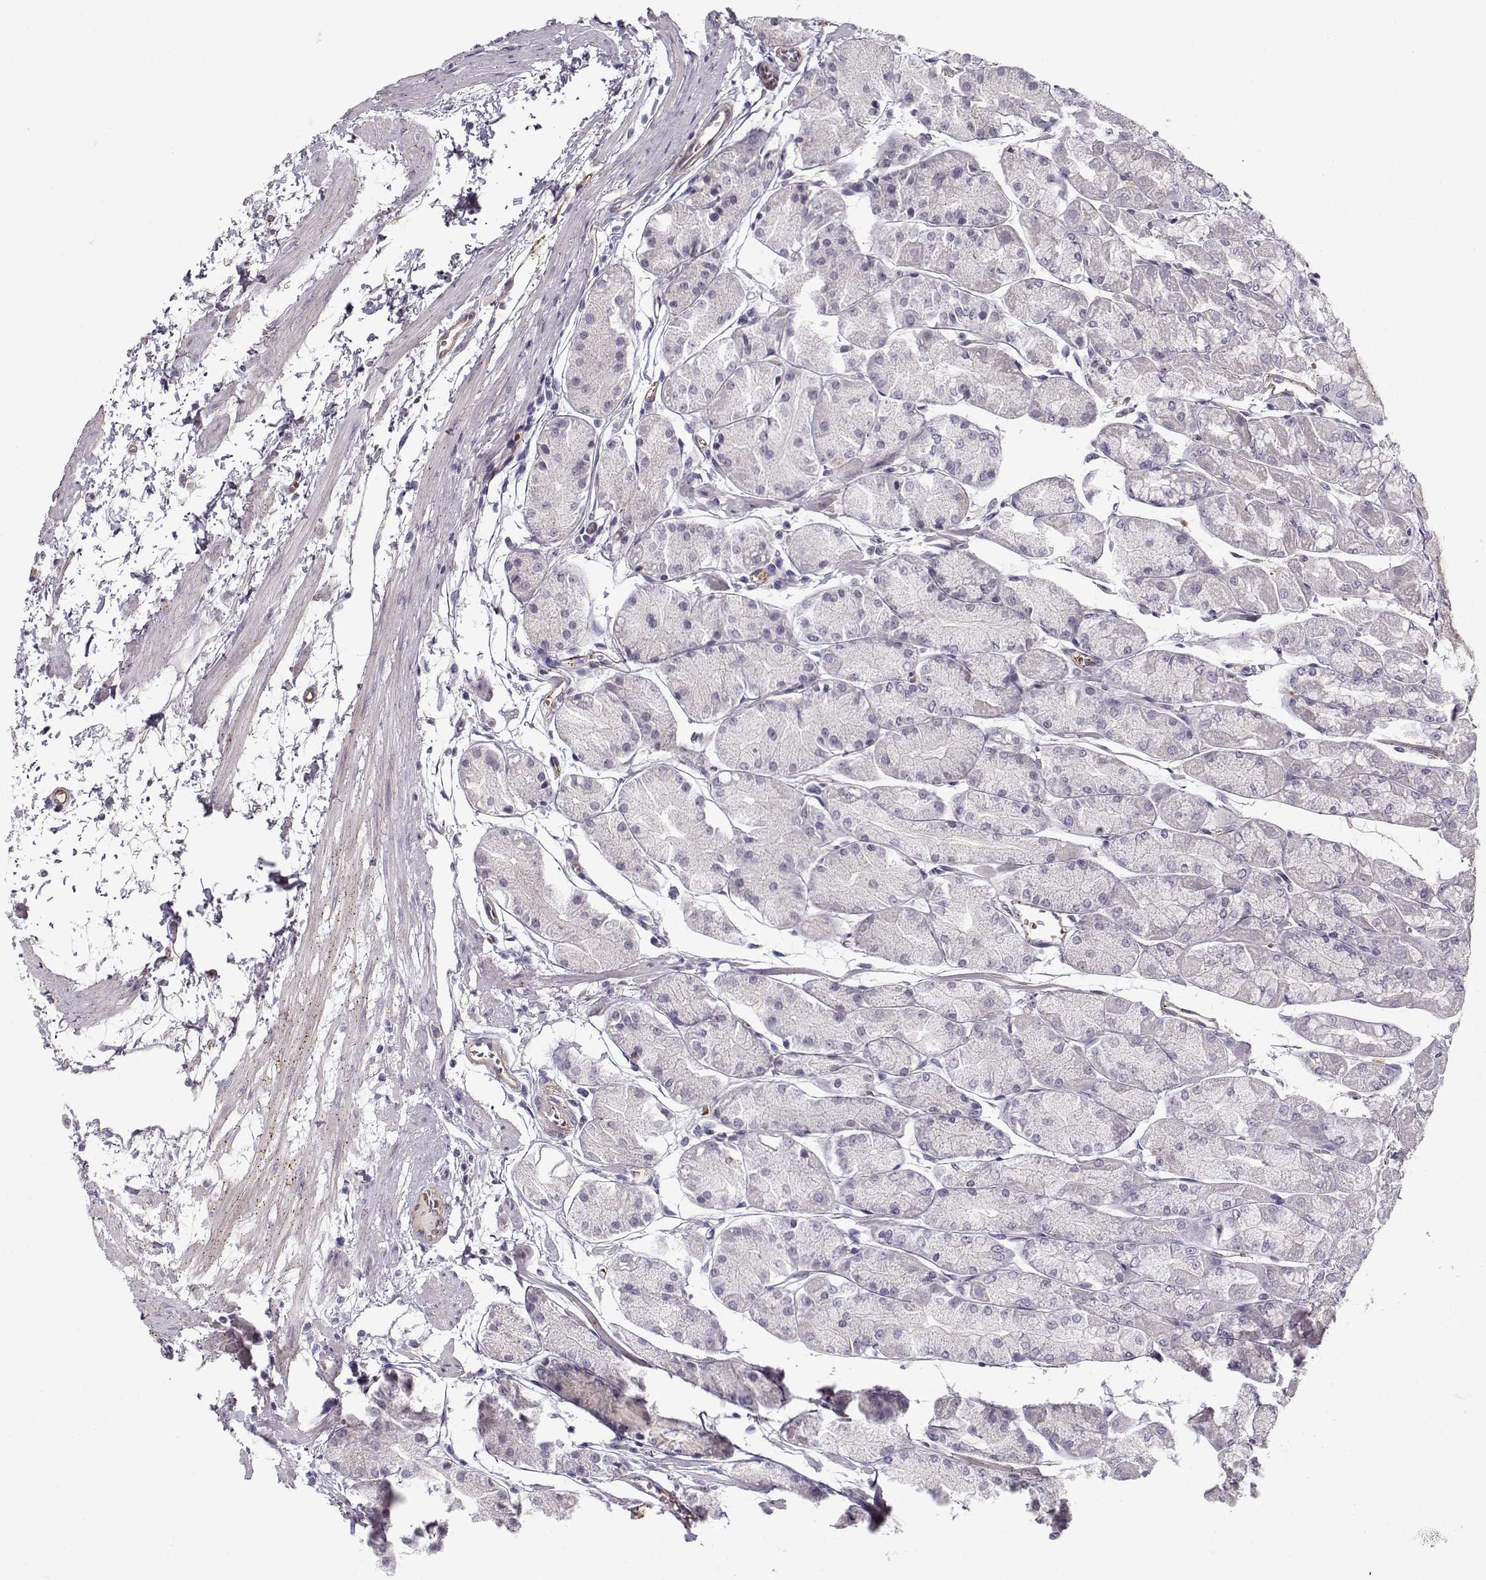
{"staining": {"intensity": "negative", "quantity": "none", "location": "none"}, "tissue": "stomach", "cell_type": "Glandular cells", "image_type": "normal", "snomed": [{"axis": "morphology", "description": "Normal tissue, NOS"}, {"axis": "topography", "description": "Stomach, upper"}], "caption": "Immunohistochemistry micrograph of unremarkable stomach stained for a protein (brown), which demonstrates no positivity in glandular cells.", "gene": "MYO1A", "patient": {"sex": "male", "age": 60}}